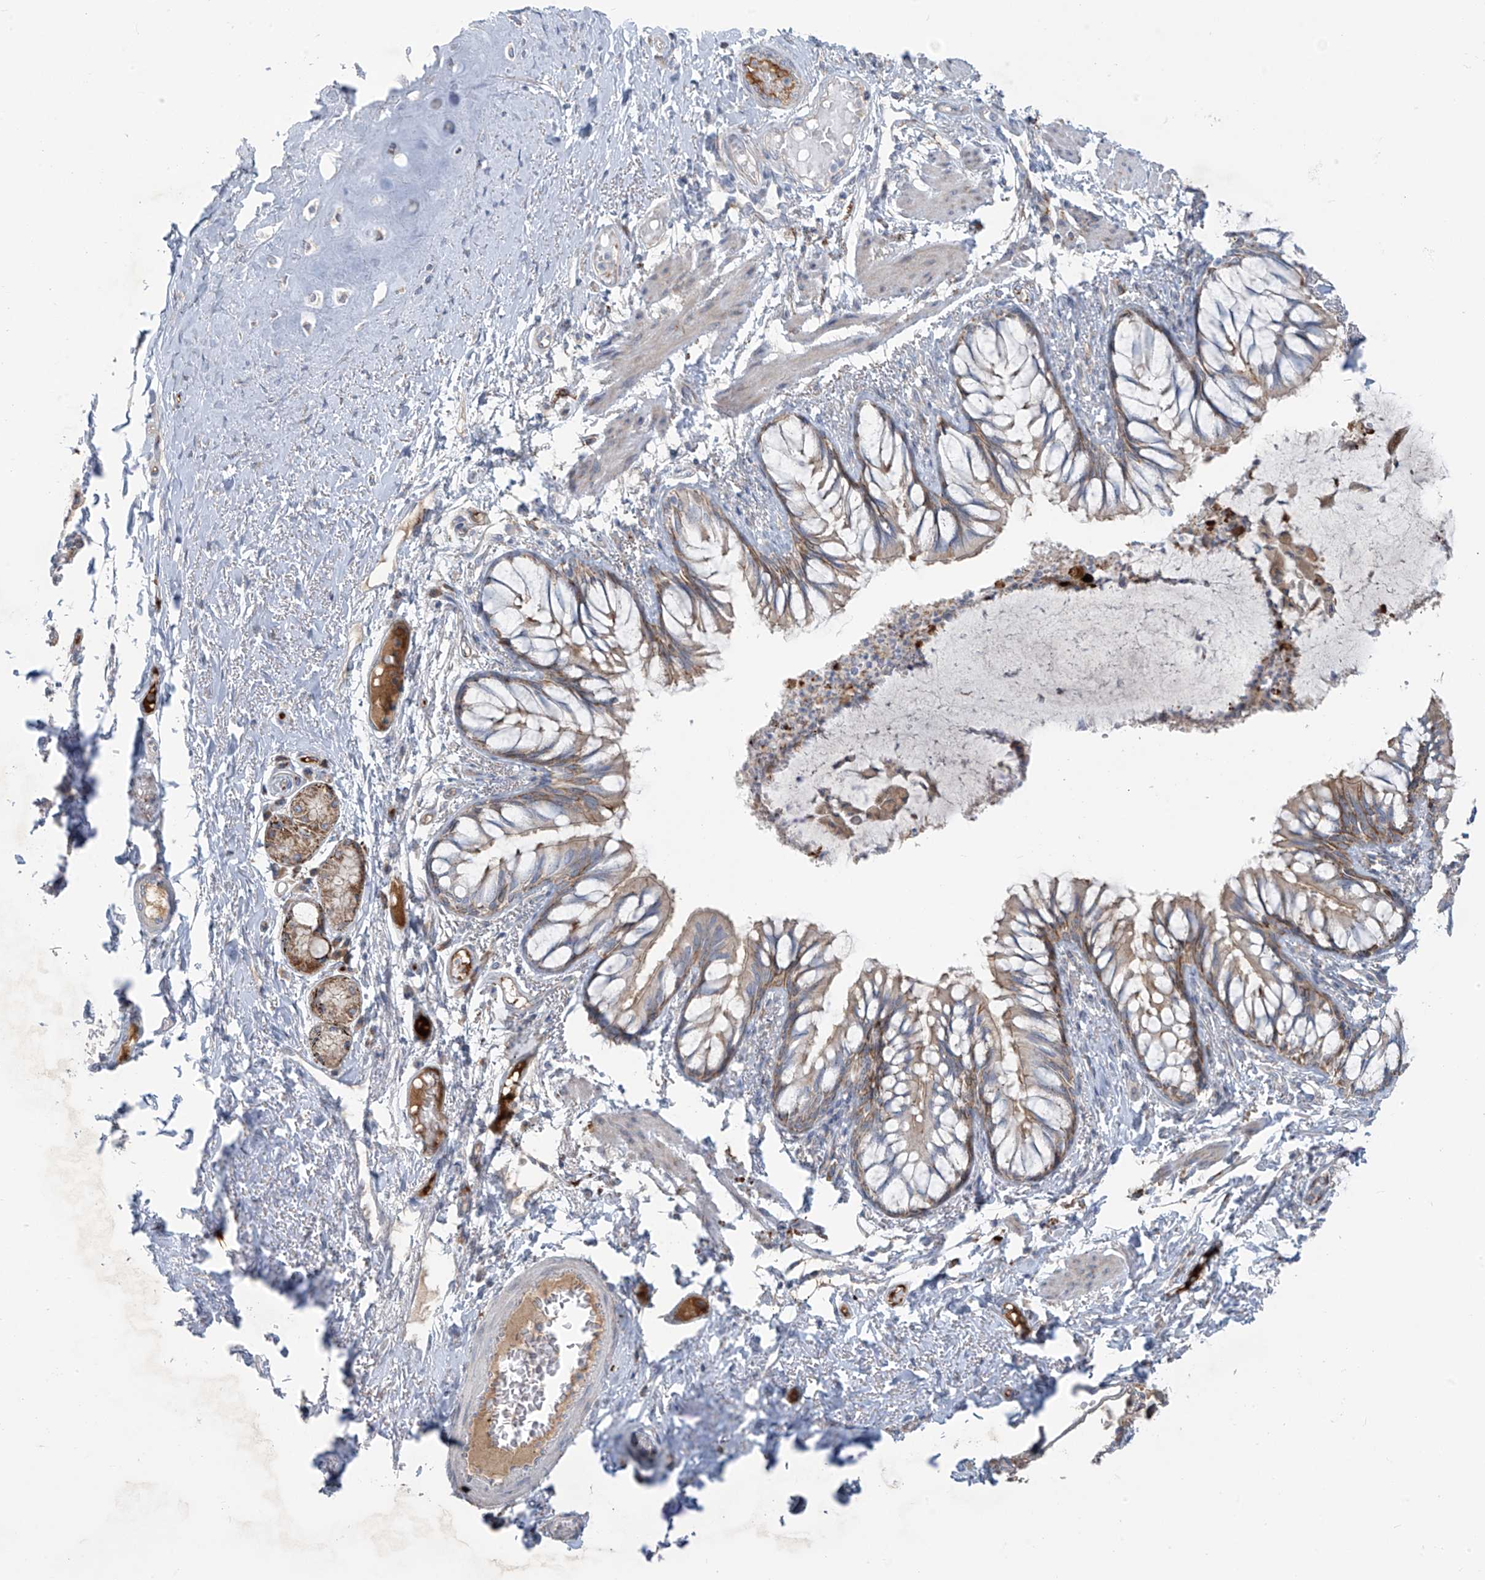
{"staining": {"intensity": "moderate", "quantity": "25%-75%", "location": "cytoplasmic/membranous"}, "tissue": "bronchus", "cell_type": "Respiratory epithelial cells", "image_type": "normal", "snomed": [{"axis": "morphology", "description": "Normal tissue, NOS"}, {"axis": "topography", "description": "Cartilage tissue"}, {"axis": "topography", "description": "Bronchus"}, {"axis": "topography", "description": "Lung"}], "caption": "About 25%-75% of respiratory epithelial cells in unremarkable human bronchus exhibit moderate cytoplasmic/membranous protein expression as visualized by brown immunohistochemical staining.", "gene": "LZTS3", "patient": {"sex": "female", "age": 49}}